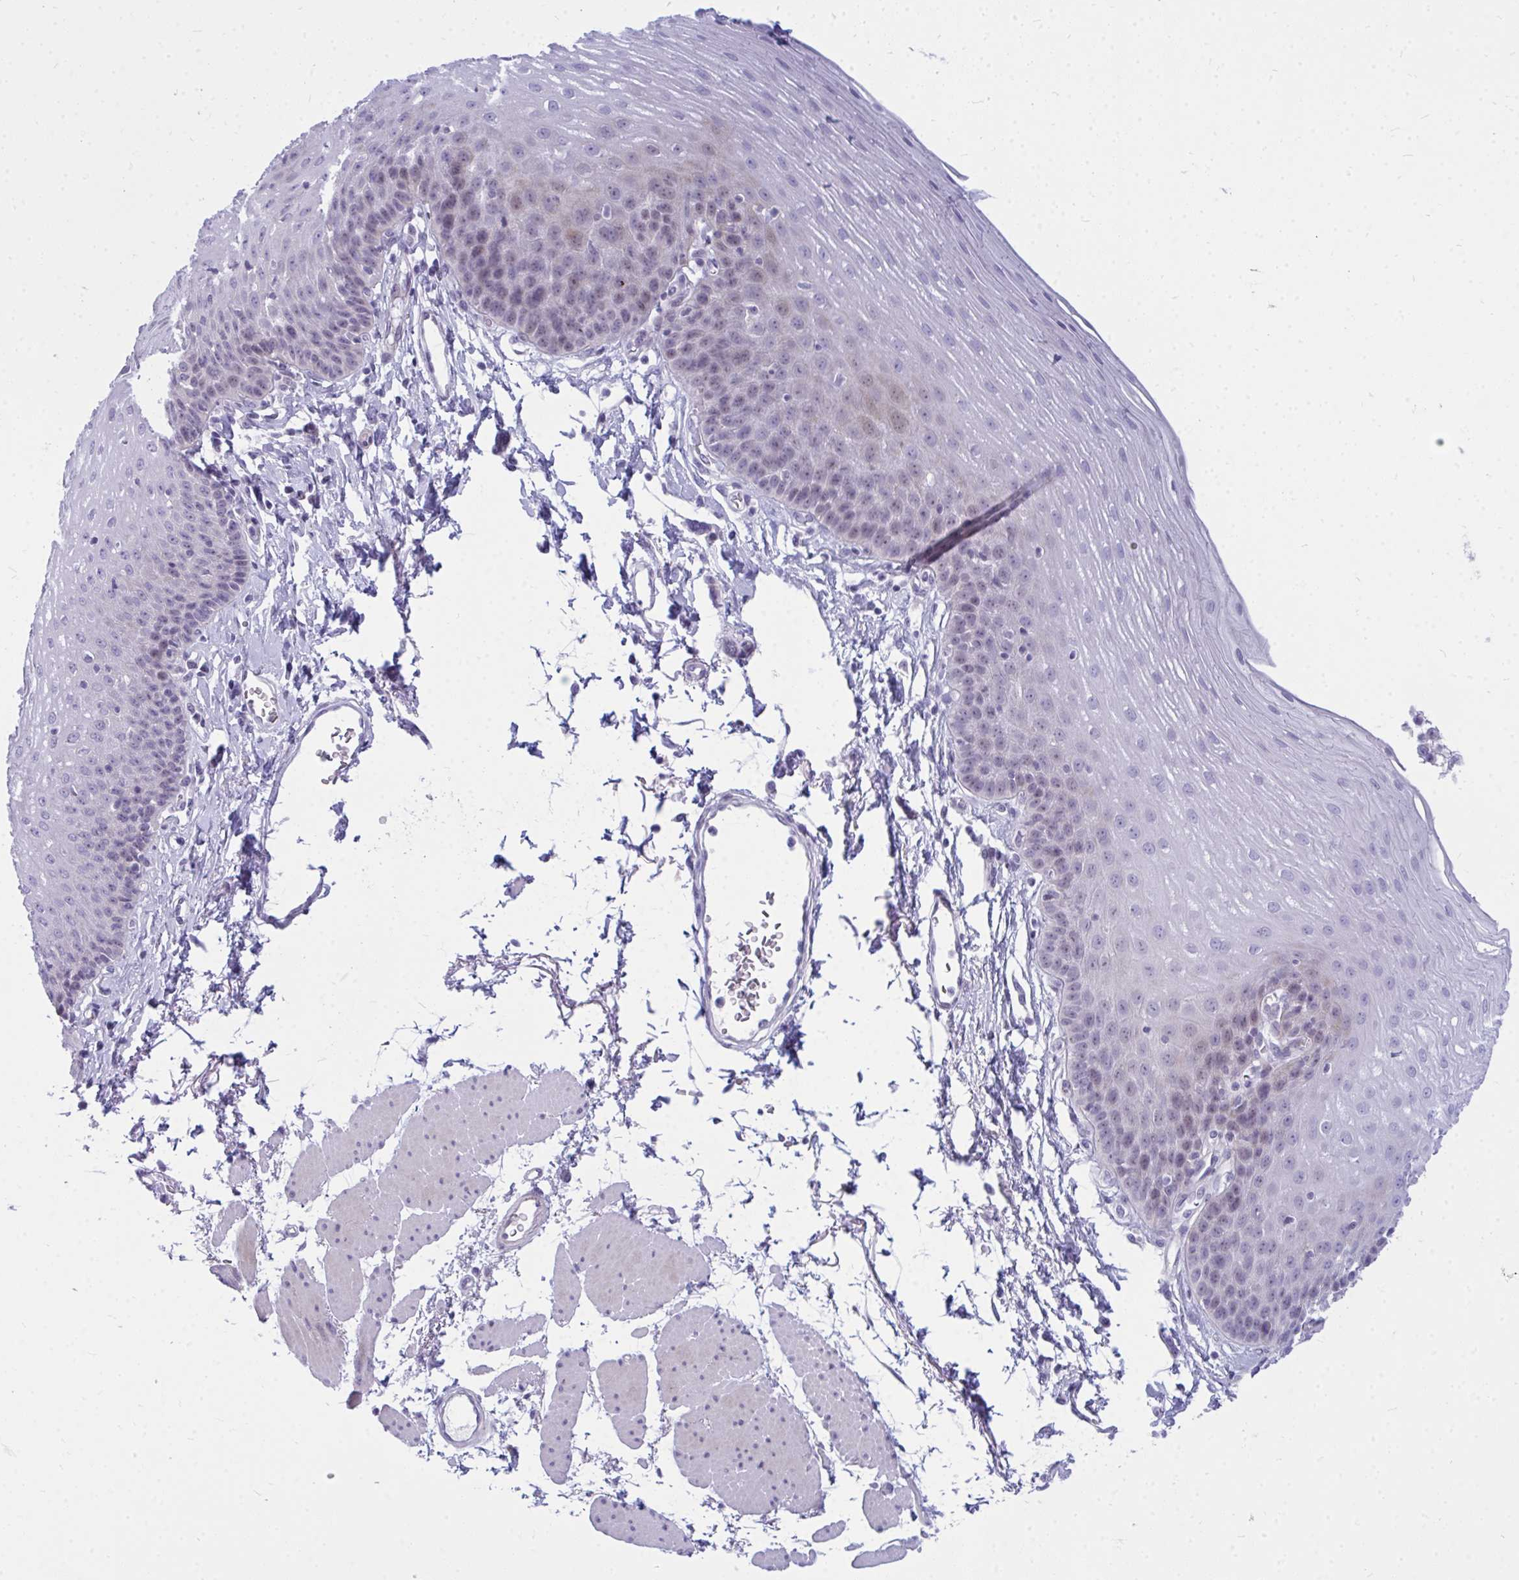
{"staining": {"intensity": "weak", "quantity": "<25%", "location": "nuclear"}, "tissue": "esophagus", "cell_type": "Squamous epithelial cells", "image_type": "normal", "snomed": [{"axis": "morphology", "description": "Normal tissue, NOS"}, {"axis": "topography", "description": "Esophagus"}], "caption": "Esophagus was stained to show a protein in brown. There is no significant positivity in squamous epithelial cells. Brightfield microscopy of immunohistochemistry (IHC) stained with DAB (3,3'-diaminobenzidine) (brown) and hematoxylin (blue), captured at high magnification.", "gene": "ZSCAN25", "patient": {"sex": "female", "age": 81}}